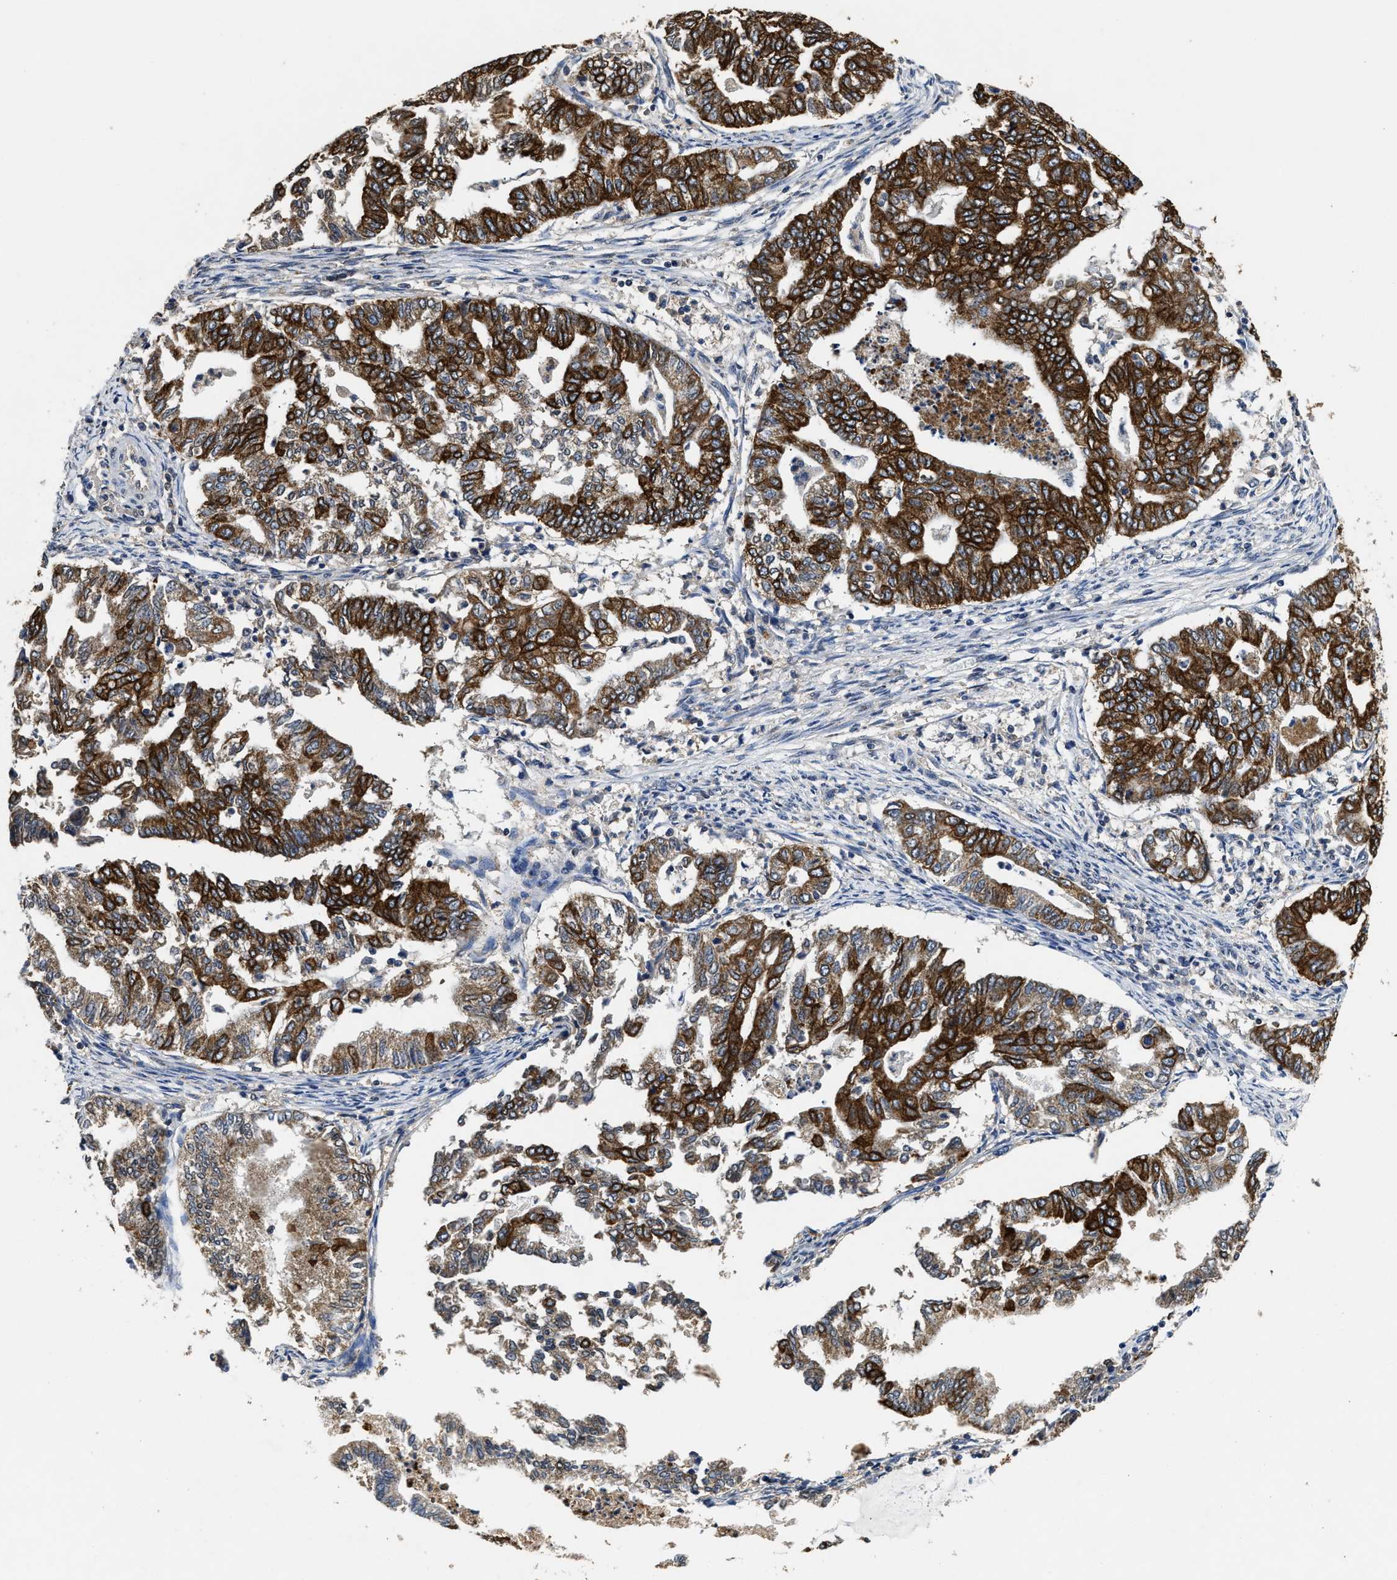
{"staining": {"intensity": "strong", "quantity": ">75%", "location": "cytoplasmic/membranous"}, "tissue": "endometrial cancer", "cell_type": "Tumor cells", "image_type": "cancer", "snomed": [{"axis": "morphology", "description": "Adenocarcinoma, NOS"}, {"axis": "topography", "description": "Endometrium"}], "caption": "Immunohistochemical staining of human endometrial cancer (adenocarcinoma) demonstrates strong cytoplasmic/membranous protein positivity in about >75% of tumor cells.", "gene": "CTNNA1", "patient": {"sex": "female", "age": 79}}